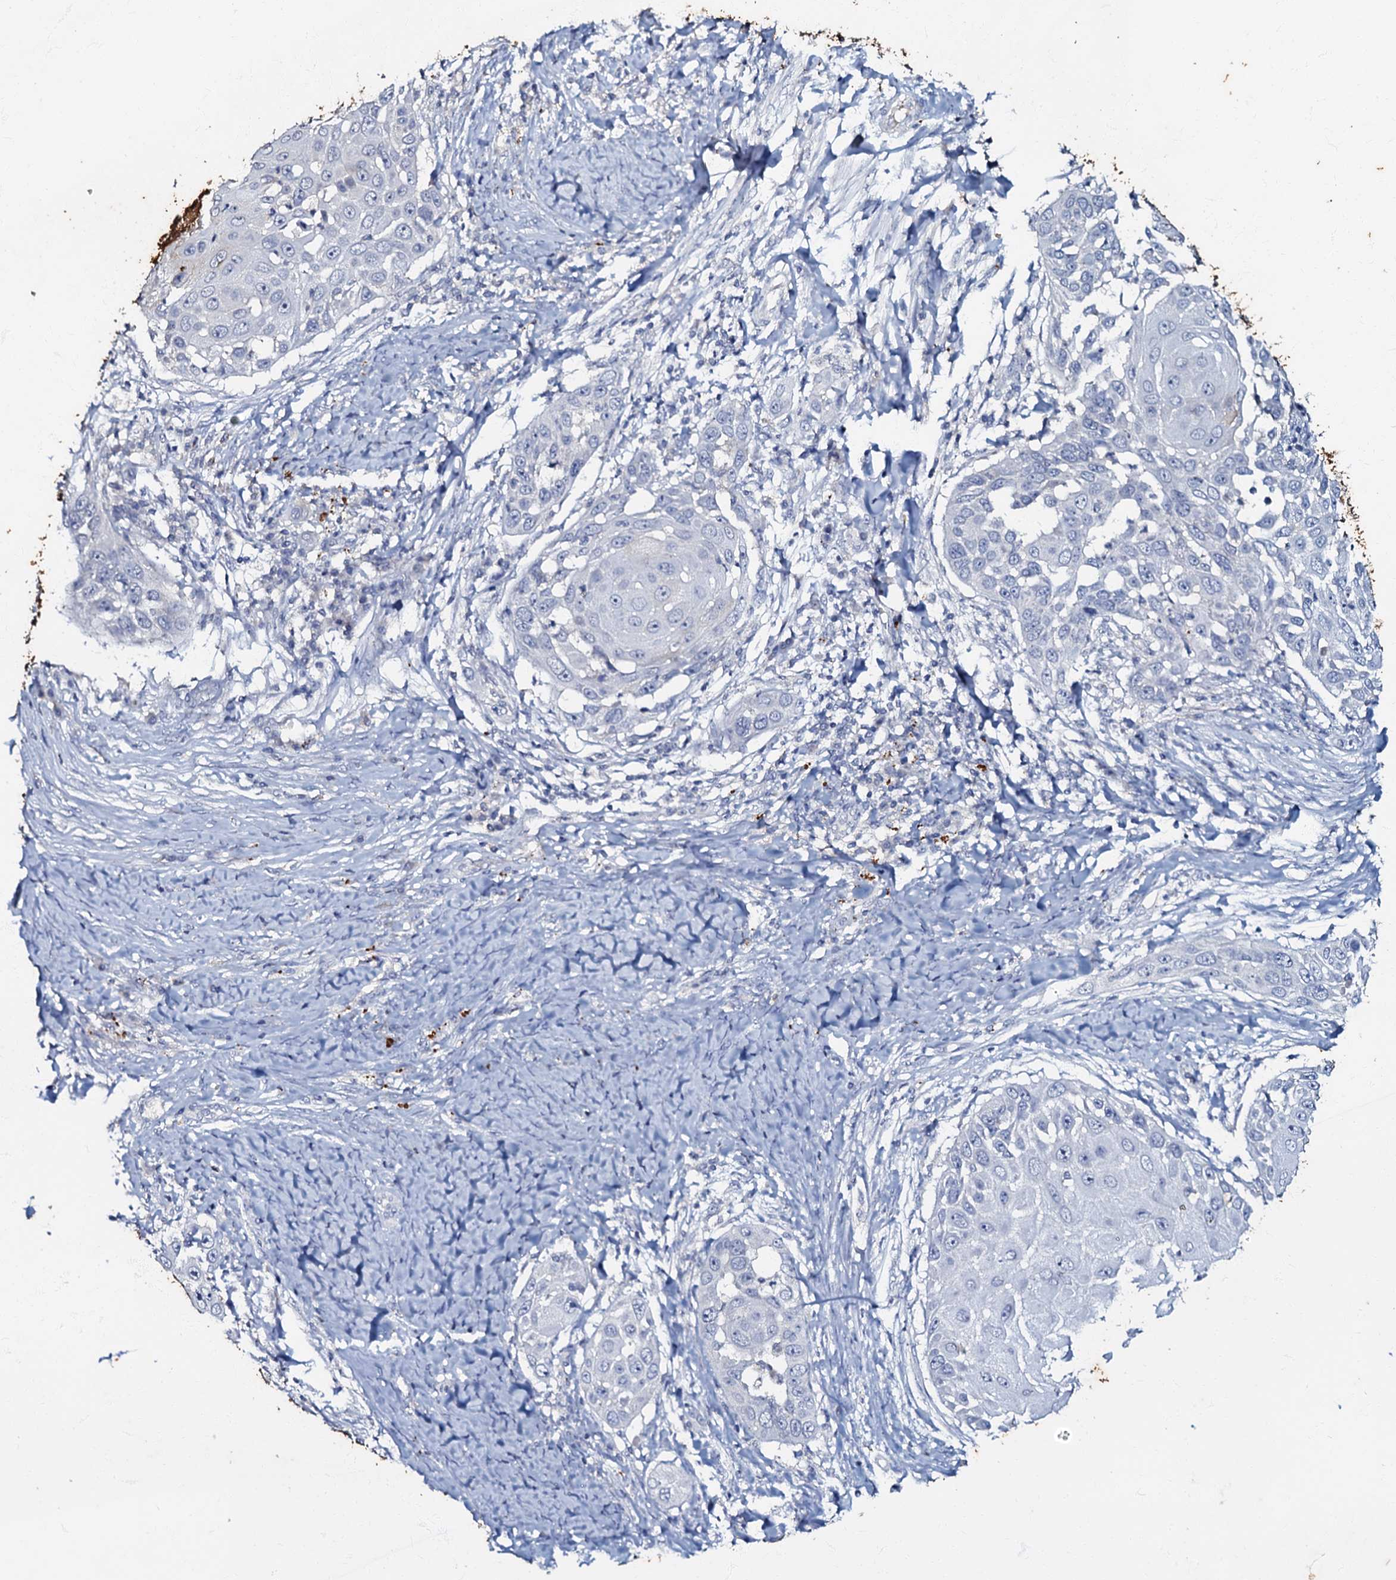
{"staining": {"intensity": "negative", "quantity": "none", "location": "none"}, "tissue": "skin cancer", "cell_type": "Tumor cells", "image_type": "cancer", "snomed": [{"axis": "morphology", "description": "Squamous cell carcinoma, NOS"}, {"axis": "topography", "description": "Skin"}], "caption": "Immunohistochemical staining of skin cancer (squamous cell carcinoma) exhibits no significant staining in tumor cells.", "gene": "MANSC4", "patient": {"sex": "female", "age": 44}}